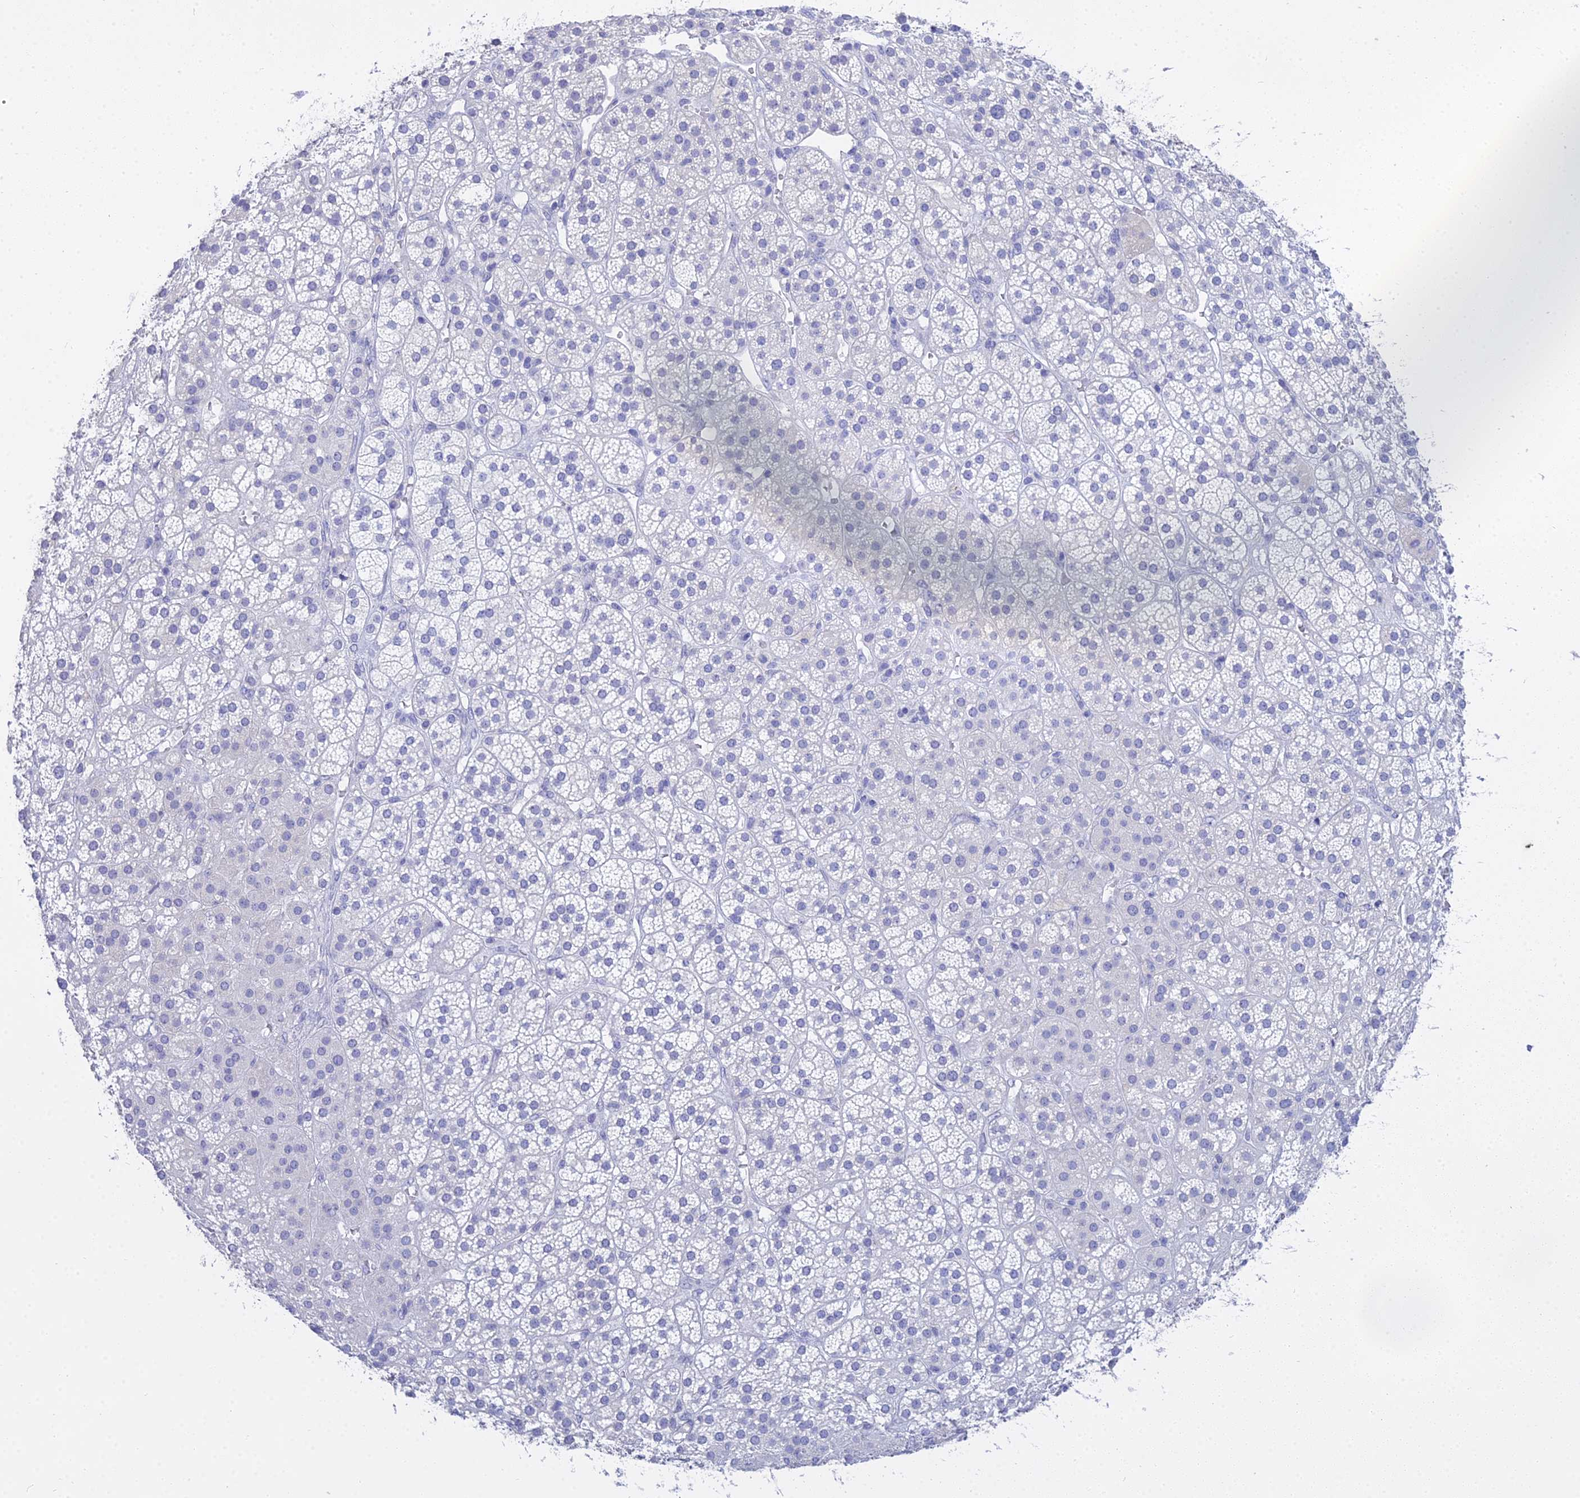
{"staining": {"intensity": "negative", "quantity": "none", "location": "none"}, "tissue": "adrenal gland", "cell_type": "Glandular cells", "image_type": "normal", "snomed": [{"axis": "morphology", "description": "Normal tissue, NOS"}, {"axis": "topography", "description": "Adrenal gland"}], "caption": "The immunohistochemistry (IHC) histopathology image has no significant staining in glandular cells of adrenal gland. (Brightfield microscopy of DAB immunohistochemistry (IHC) at high magnification).", "gene": "S100A7", "patient": {"sex": "female", "age": 70}}